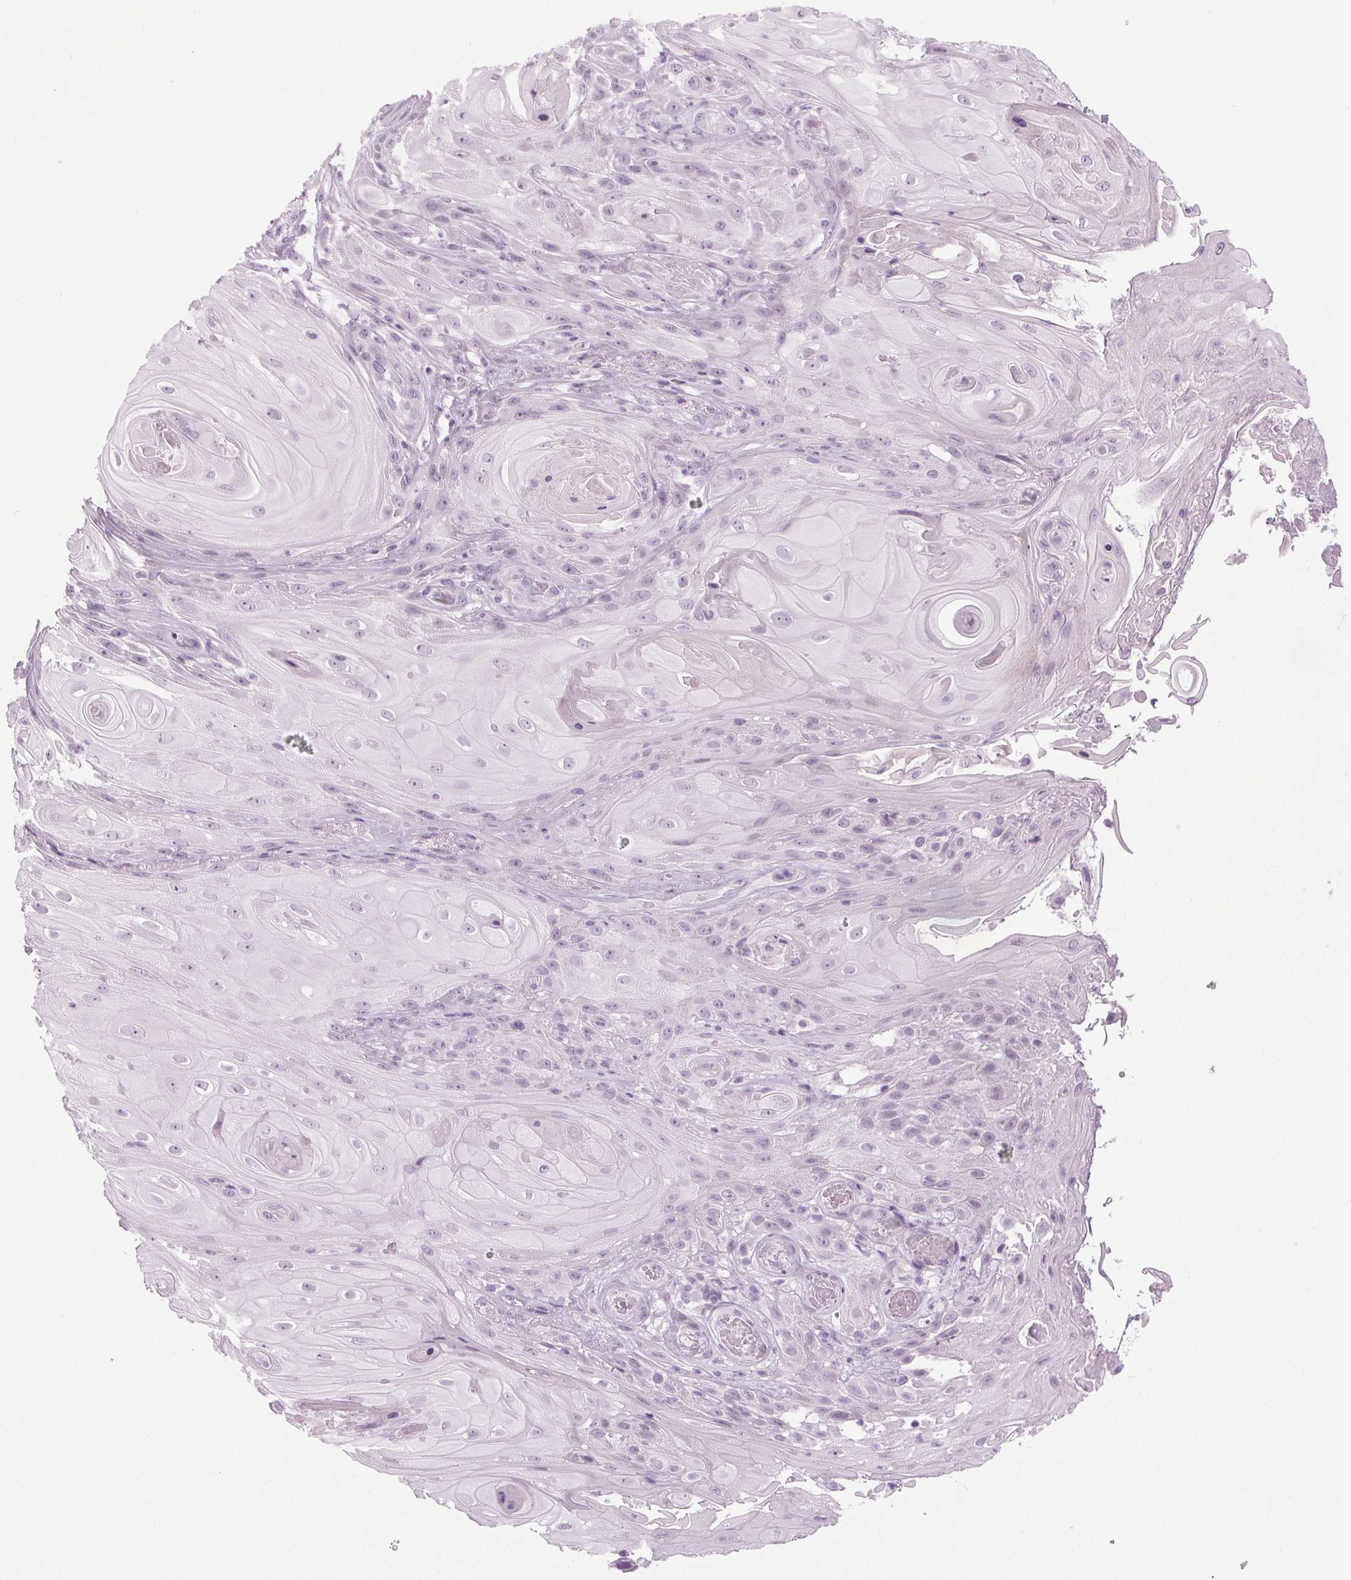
{"staining": {"intensity": "negative", "quantity": "none", "location": "none"}, "tissue": "skin cancer", "cell_type": "Tumor cells", "image_type": "cancer", "snomed": [{"axis": "morphology", "description": "Squamous cell carcinoma, NOS"}, {"axis": "topography", "description": "Skin"}], "caption": "Immunohistochemical staining of skin squamous cell carcinoma demonstrates no significant positivity in tumor cells.", "gene": "IGF2BP1", "patient": {"sex": "male", "age": 62}}